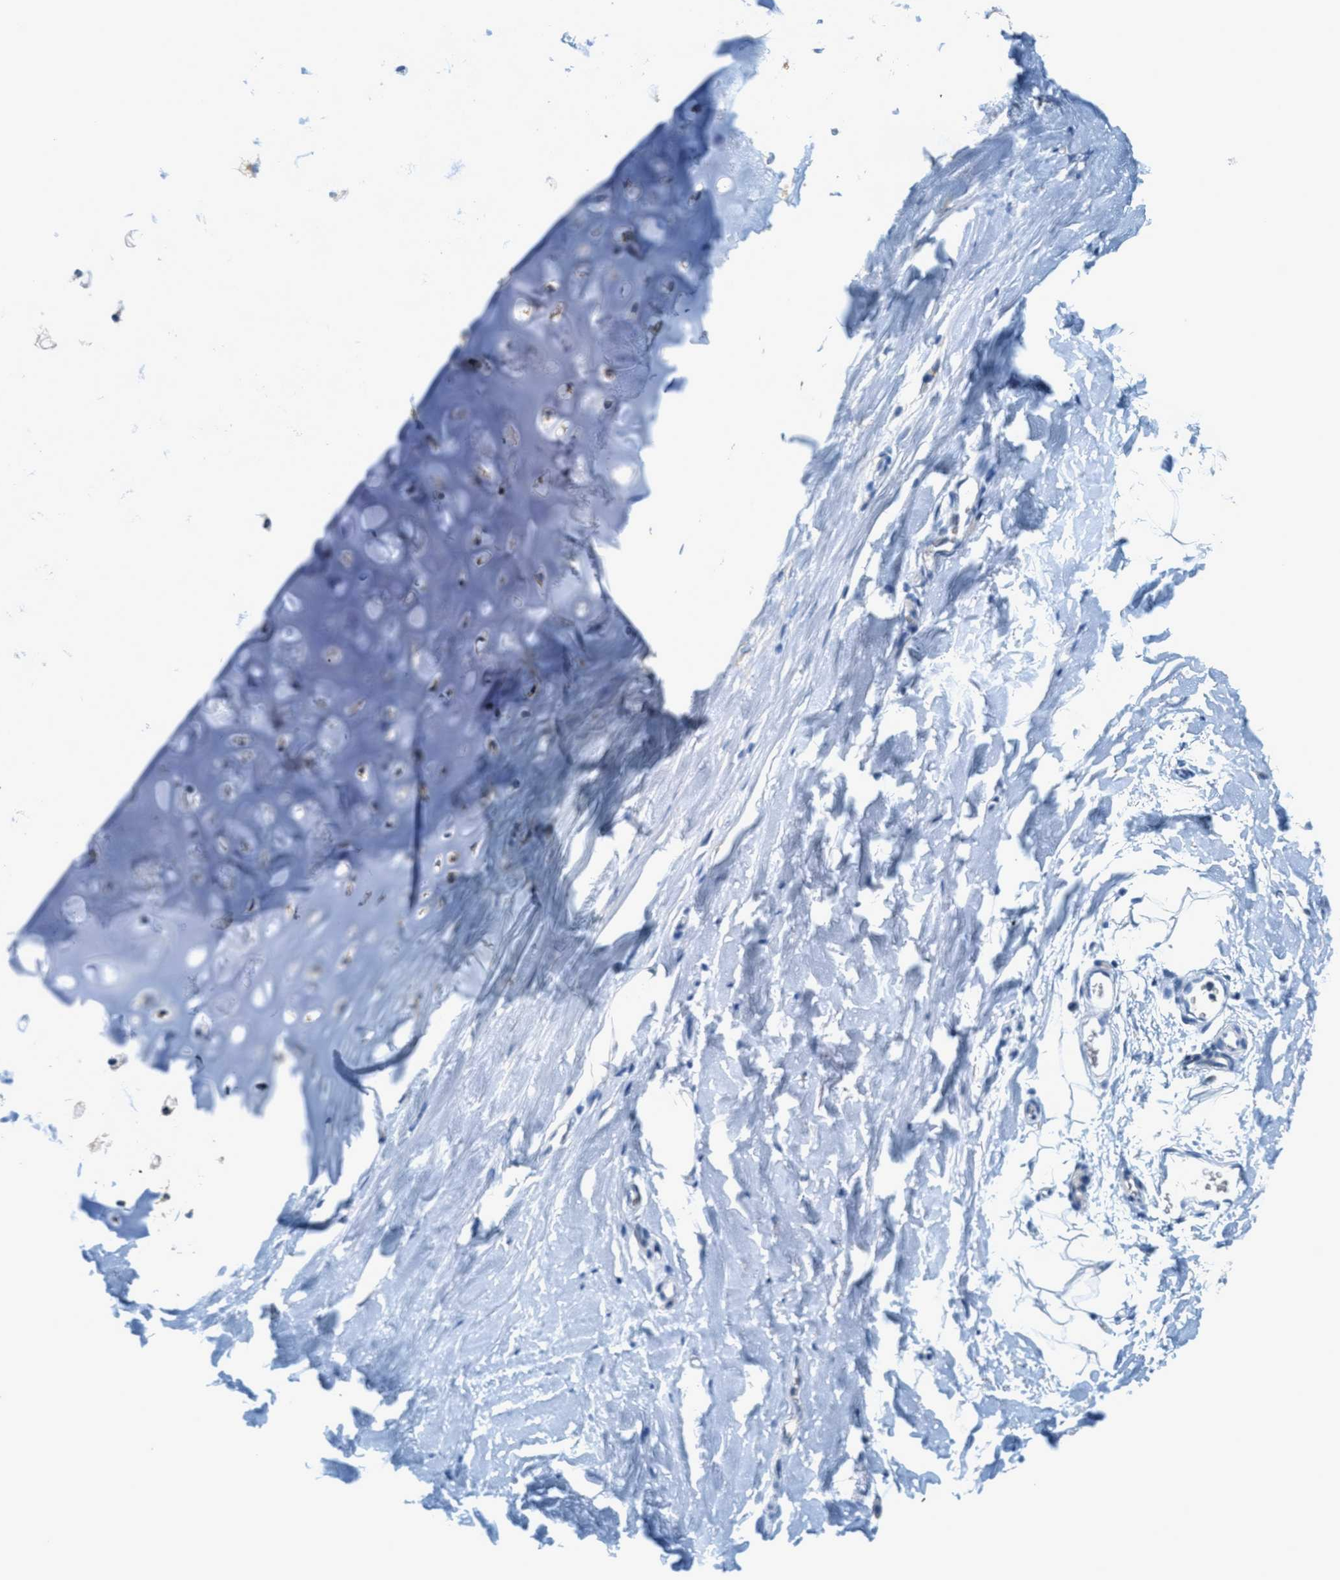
{"staining": {"intensity": "negative", "quantity": "none", "location": "none"}, "tissue": "adipose tissue", "cell_type": "Adipocytes", "image_type": "normal", "snomed": [{"axis": "morphology", "description": "Normal tissue, NOS"}, {"axis": "topography", "description": "Cartilage tissue"}, {"axis": "topography", "description": "Bronchus"}], "caption": "High magnification brightfield microscopy of normal adipose tissue stained with DAB (3,3'-diaminobenzidine) (brown) and counterstained with hematoxylin (blue): adipocytes show no significant expression.", "gene": "CYP4X1", "patient": {"sex": "female", "age": 53}}